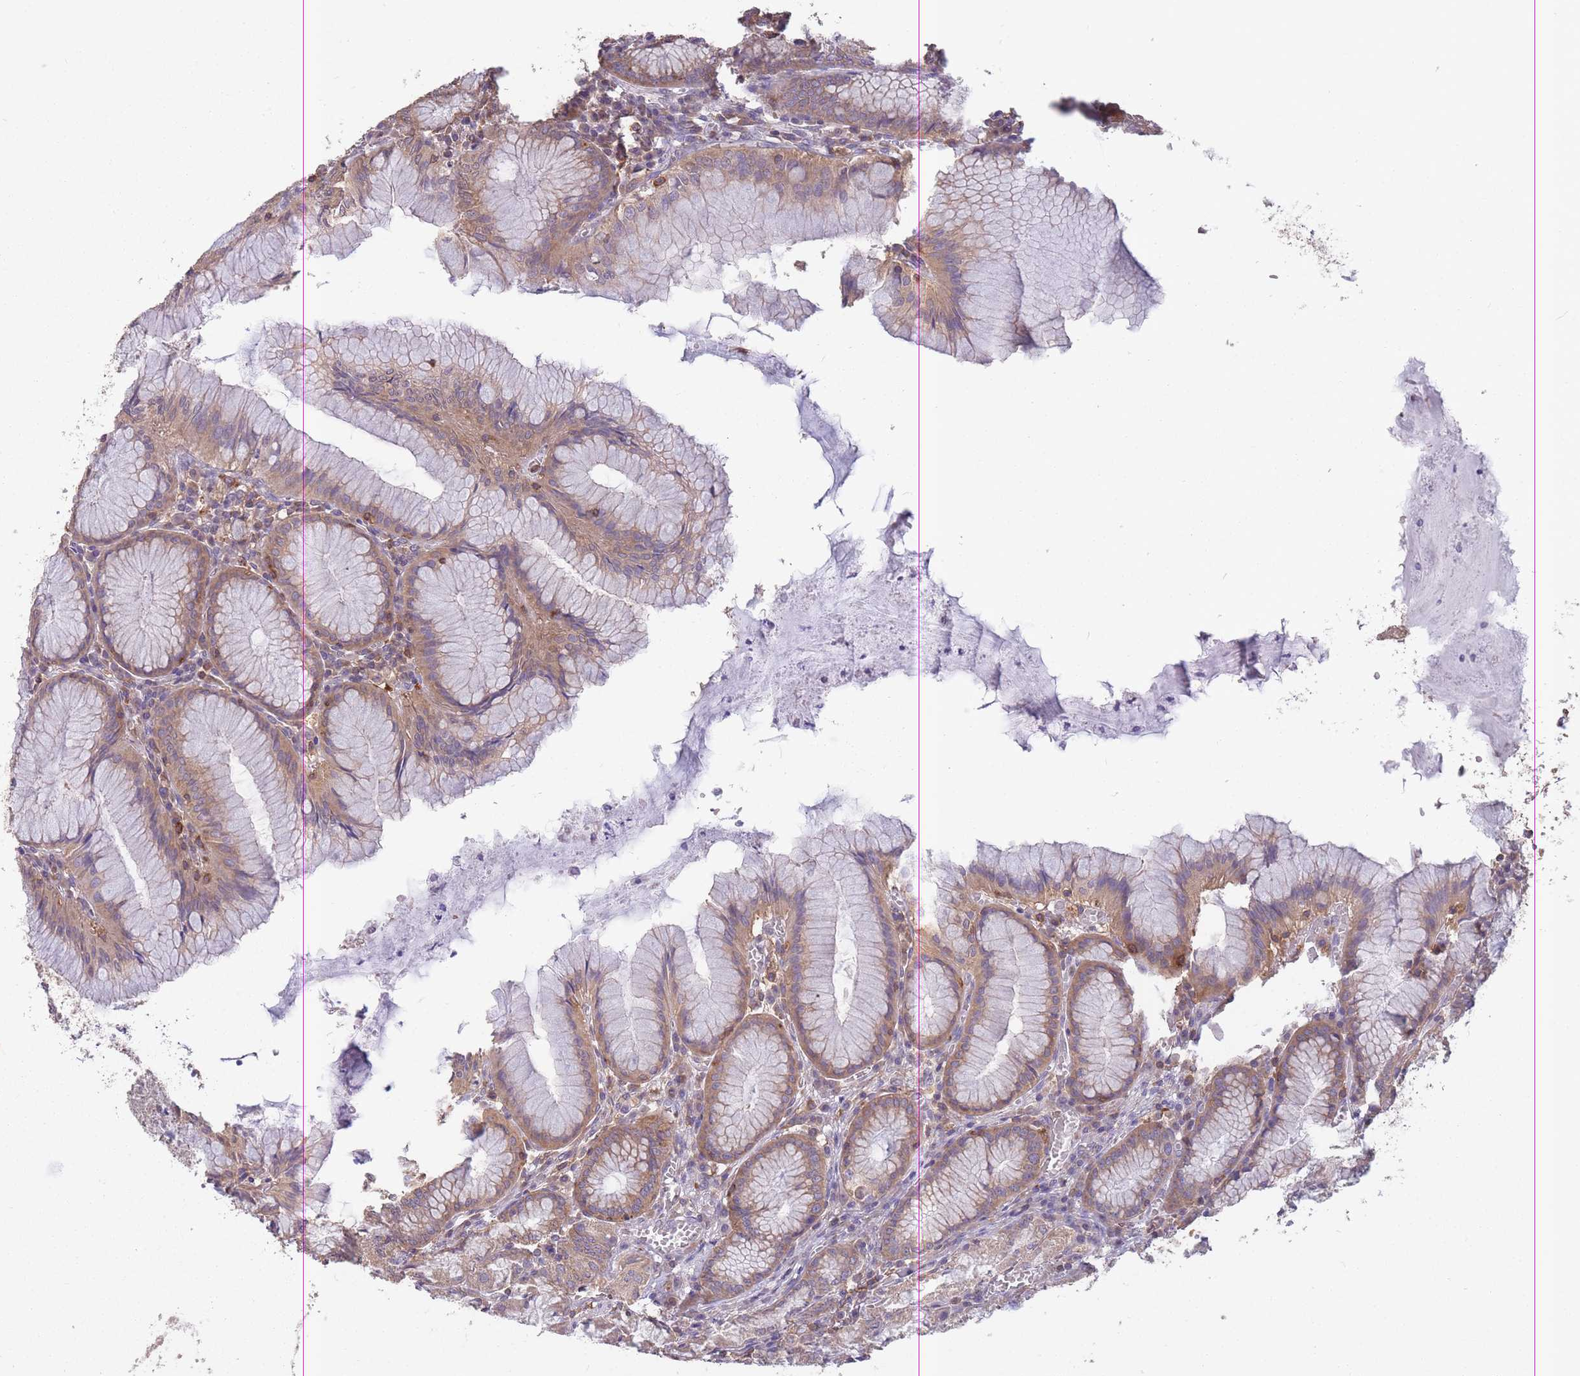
{"staining": {"intensity": "moderate", "quantity": ">75%", "location": "cytoplasmic/membranous"}, "tissue": "stomach", "cell_type": "Glandular cells", "image_type": "normal", "snomed": [{"axis": "morphology", "description": "Normal tissue, NOS"}, {"axis": "topography", "description": "Stomach"}], "caption": "Immunohistochemical staining of normal human stomach shows medium levels of moderate cytoplasmic/membranous staining in about >75% of glandular cells.", "gene": "GMIP", "patient": {"sex": "male", "age": 55}}